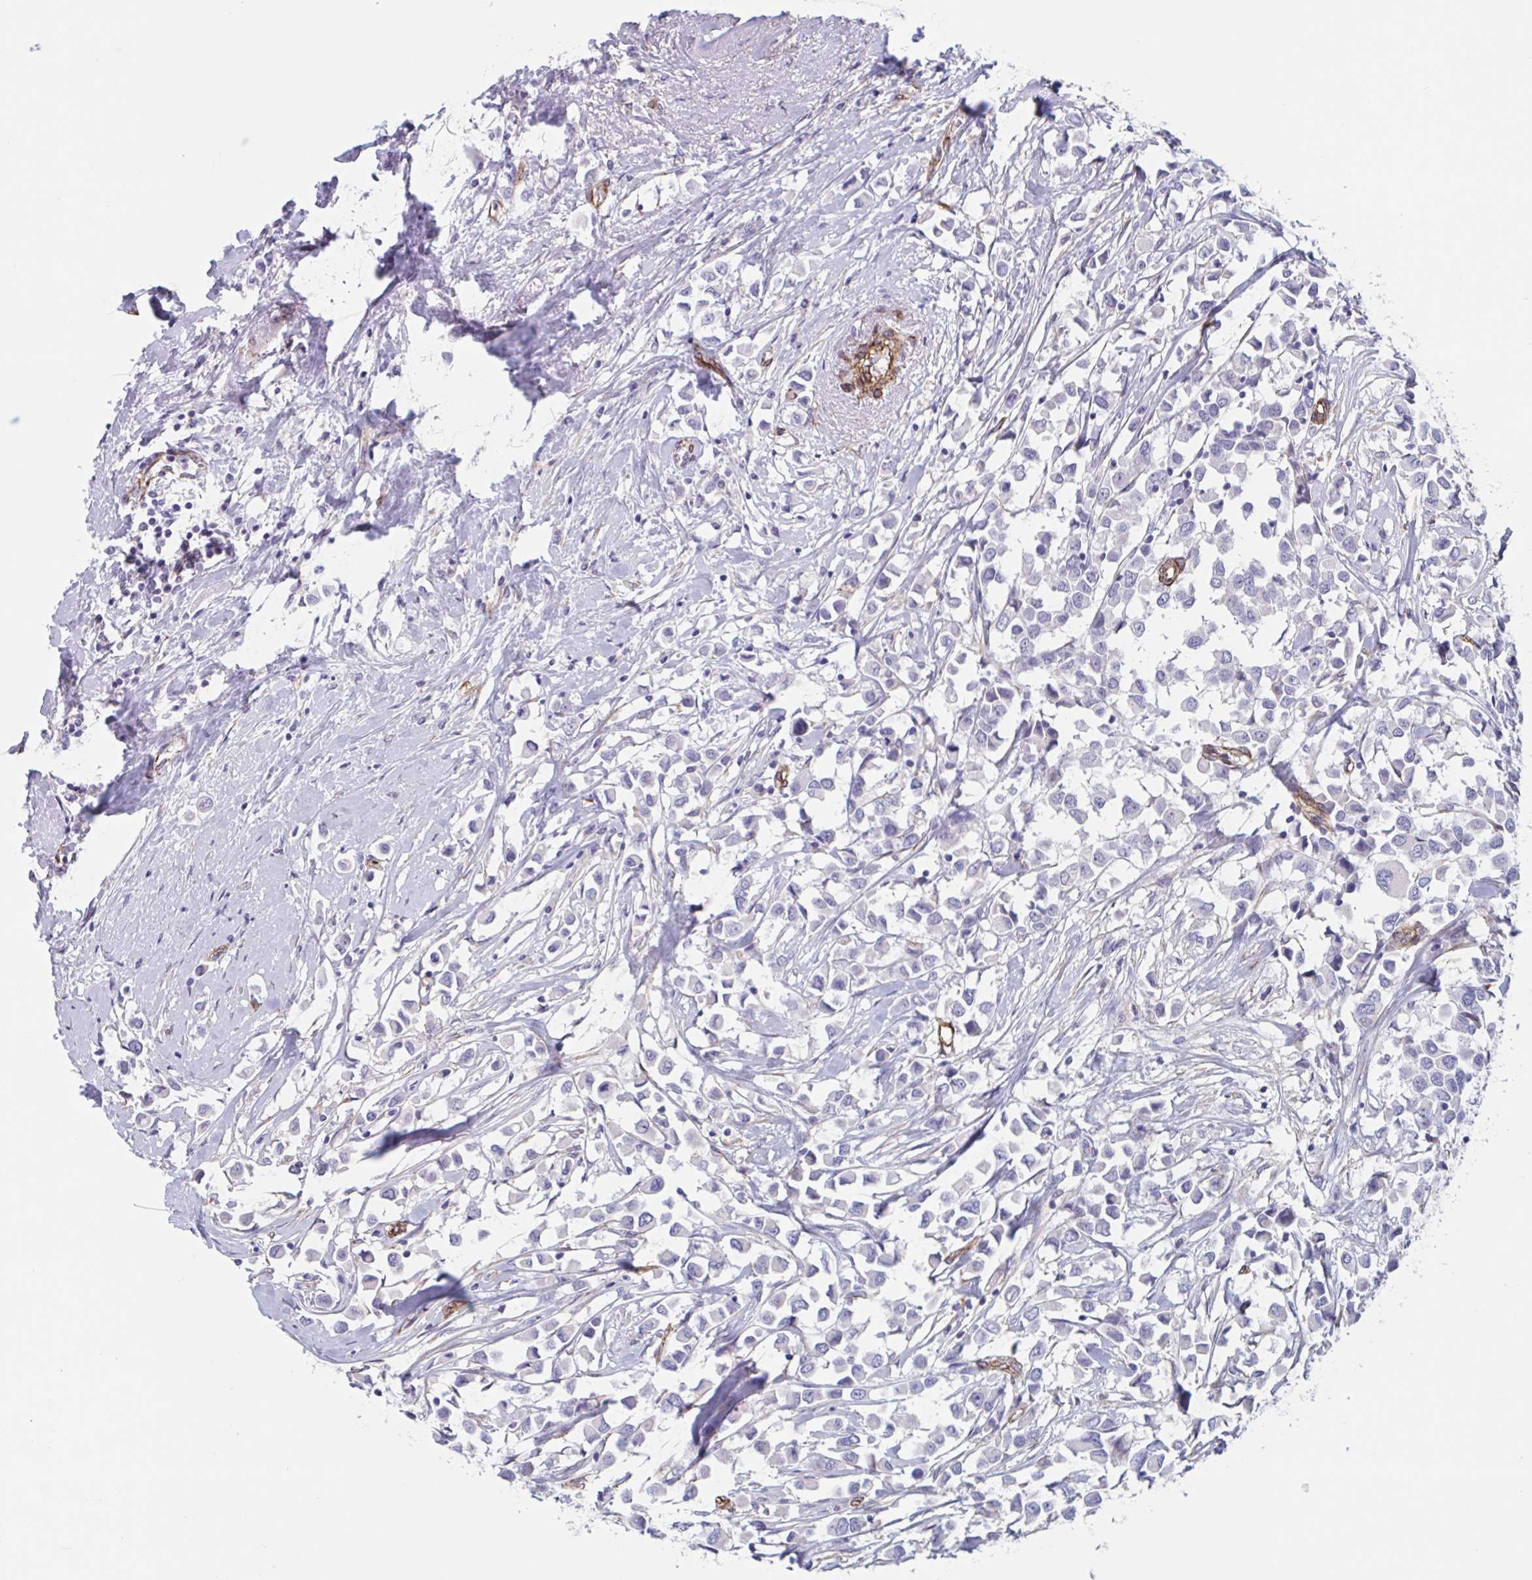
{"staining": {"intensity": "negative", "quantity": "none", "location": "none"}, "tissue": "breast cancer", "cell_type": "Tumor cells", "image_type": "cancer", "snomed": [{"axis": "morphology", "description": "Duct carcinoma"}, {"axis": "topography", "description": "Breast"}], "caption": "Immunohistochemical staining of breast cancer (infiltrating ductal carcinoma) shows no significant positivity in tumor cells. (IHC, brightfield microscopy, high magnification).", "gene": "CITED4", "patient": {"sex": "female", "age": 61}}